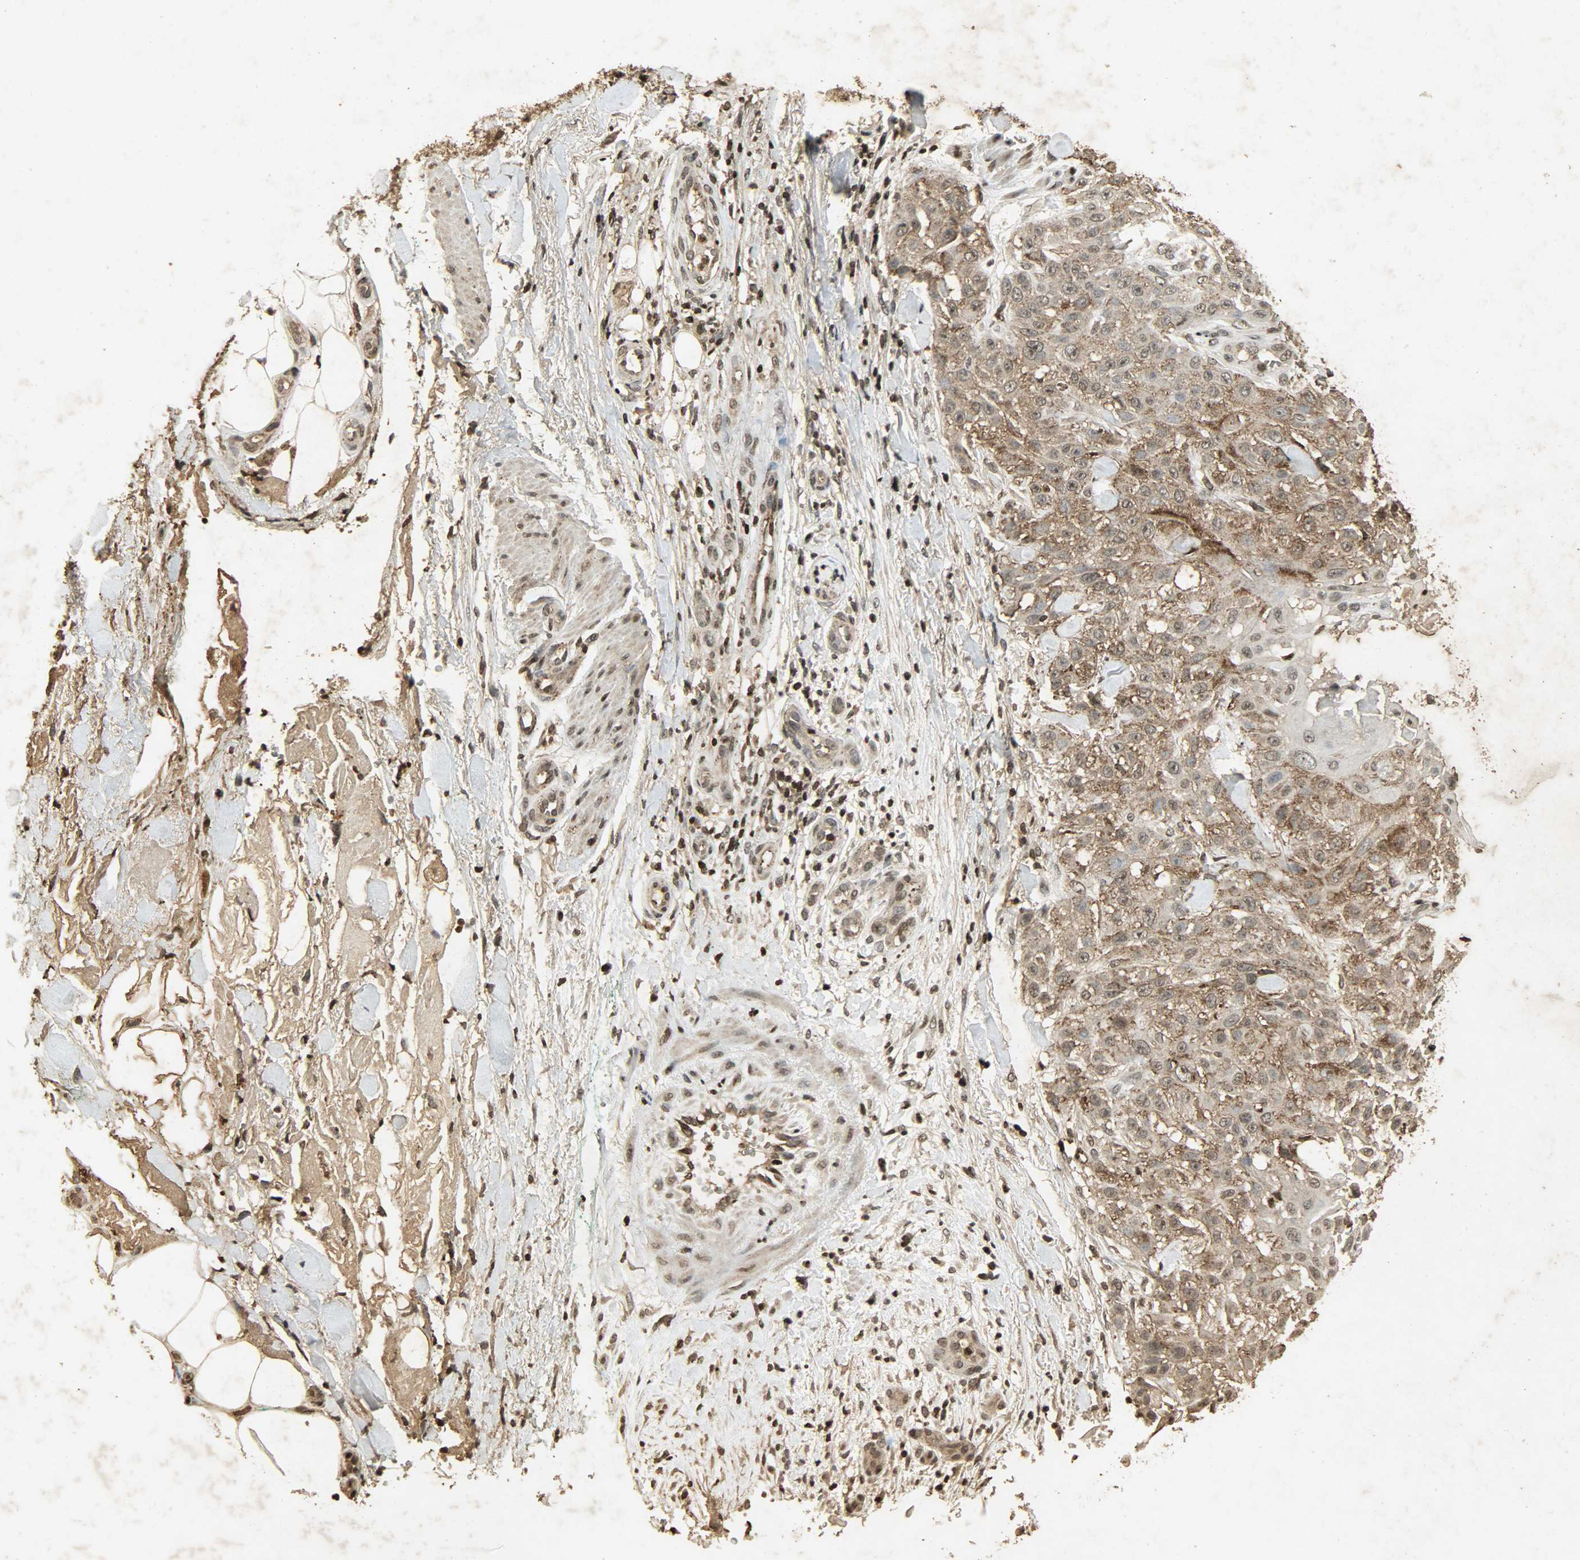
{"staining": {"intensity": "moderate", "quantity": ">75%", "location": "cytoplasmic/membranous,nuclear"}, "tissue": "skin cancer", "cell_type": "Tumor cells", "image_type": "cancer", "snomed": [{"axis": "morphology", "description": "Squamous cell carcinoma, NOS"}, {"axis": "topography", "description": "Skin"}], "caption": "Immunohistochemical staining of skin cancer (squamous cell carcinoma) shows medium levels of moderate cytoplasmic/membranous and nuclear expression in approximately >75% of tumor cells.", "gene": "PPP3R1", "patient": {"sex": "female", "age": 42}}